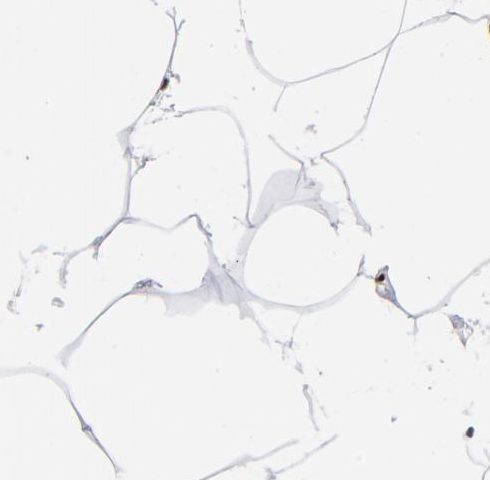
{"staining": {"intensity": "moderate", "quantity": ">75%", "location": "nuclear"}, "tissue": "adipose tissue", "cell_type": "Adipocytes", "image_type": "normal", "snomed": [{"axis": "morphology", "description": "Normal tissue, NOS"}, {"axis": "morphology", "description": "Duct carcinoma"}, {"axis": "topography", "description": "Breast"}, {"axis": "topography", "description": "Adipose tissue"}], "caption": "An image of human adipose tissue stained for a protein demonstrates moderate nuclear brown staining in adipocytes.", "gene": "TOP2B", "patient": {"sex": "female", "age": 37}}